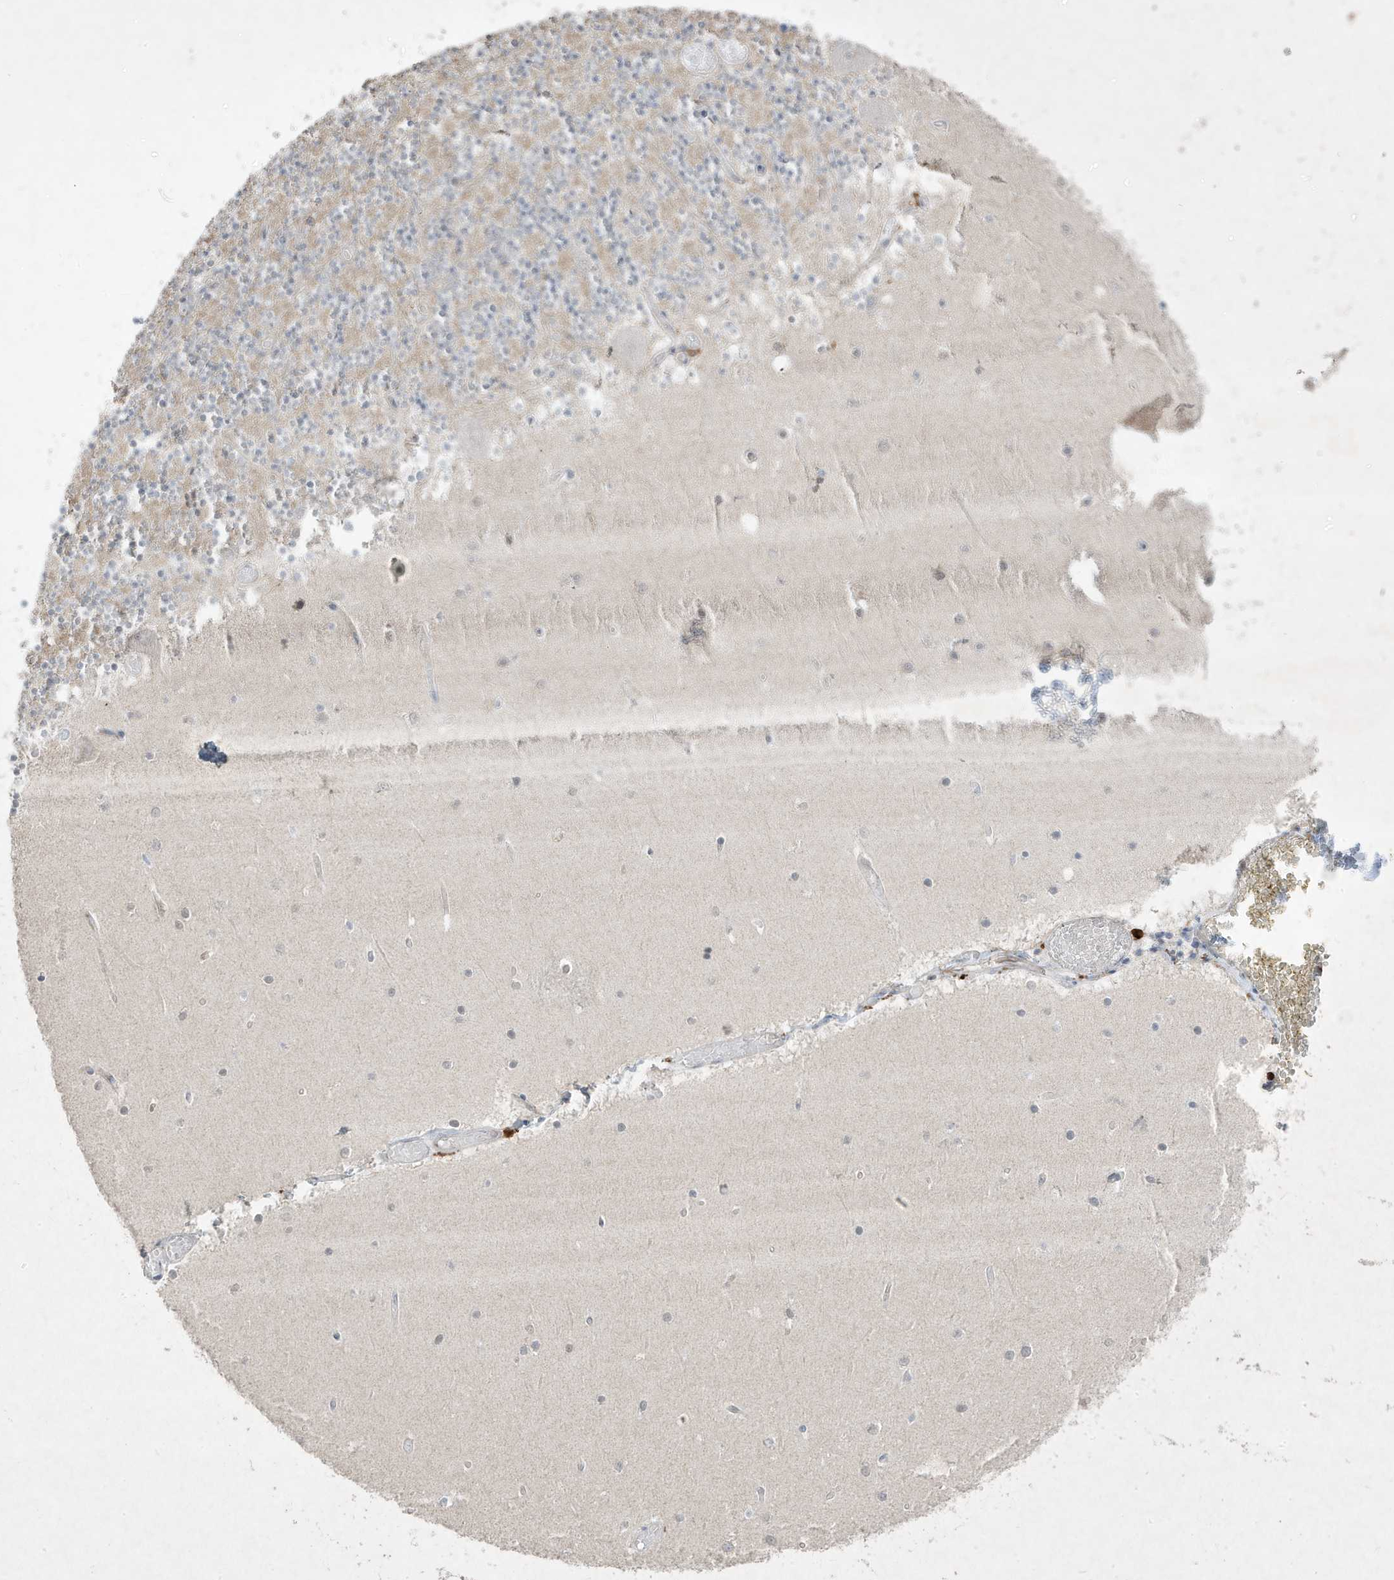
{"staining": {"intensity": "negative", "quantity": "none", "location": "none"}, "tissue": "cerebellum", "cell_type": "Cells in granular layer", "image_type": "normal", "snomed": [{"axis": "morphology", "description": "Normal tissue, NOS"}, {"axis": "topography", "description": "Cerebellum"}], "caption": "Immunohistochemistry of benign human cerebellum displays no positivity in cells in granular layer.", "gene": "RGL4", "patient": {"sex": "female", "age": 28}}